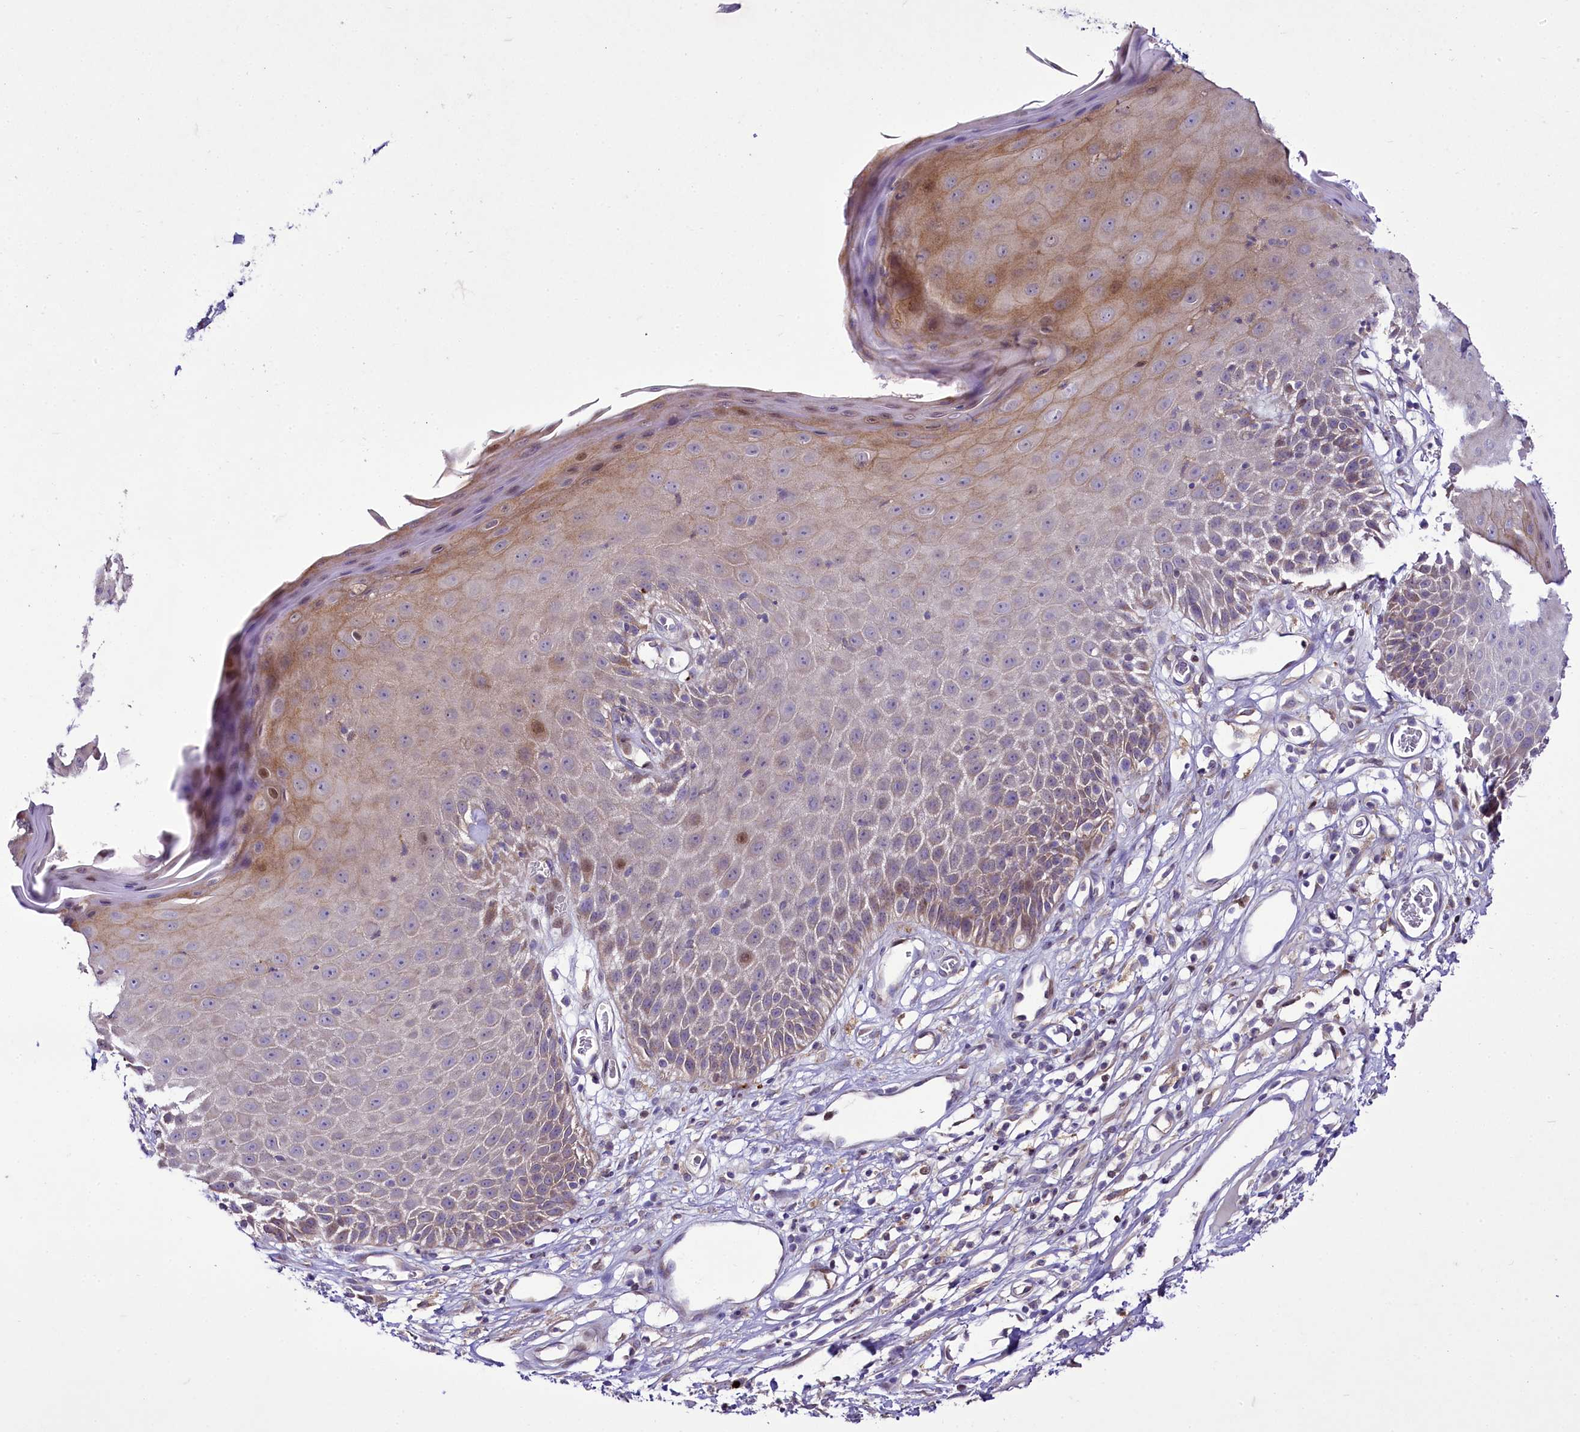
{"staining": {"intensity": "moderate", "quantity": "25%-75%", "location": "cytoplasmic/membranous"}, "tissue": "skin", "cell_type": "Epidermal cells", "image_type": "normal", "snomed": [{"axis": "morphology", "description": "Normal tissue, NOS"}, {"axis": "topography", "description": "Vulva"}], "caption": "High-power microscopy captured an immunohistochemistry photomicrograph of normal skin, revealing moderate cytoplasmic/membranous positivity in about 25%-75% of epidermal cells. (Brightfield microscopy of DAB IHC at high magnification).", "gene": "ZC3H12C", "patient": {"sex": "female", "age": 68}}